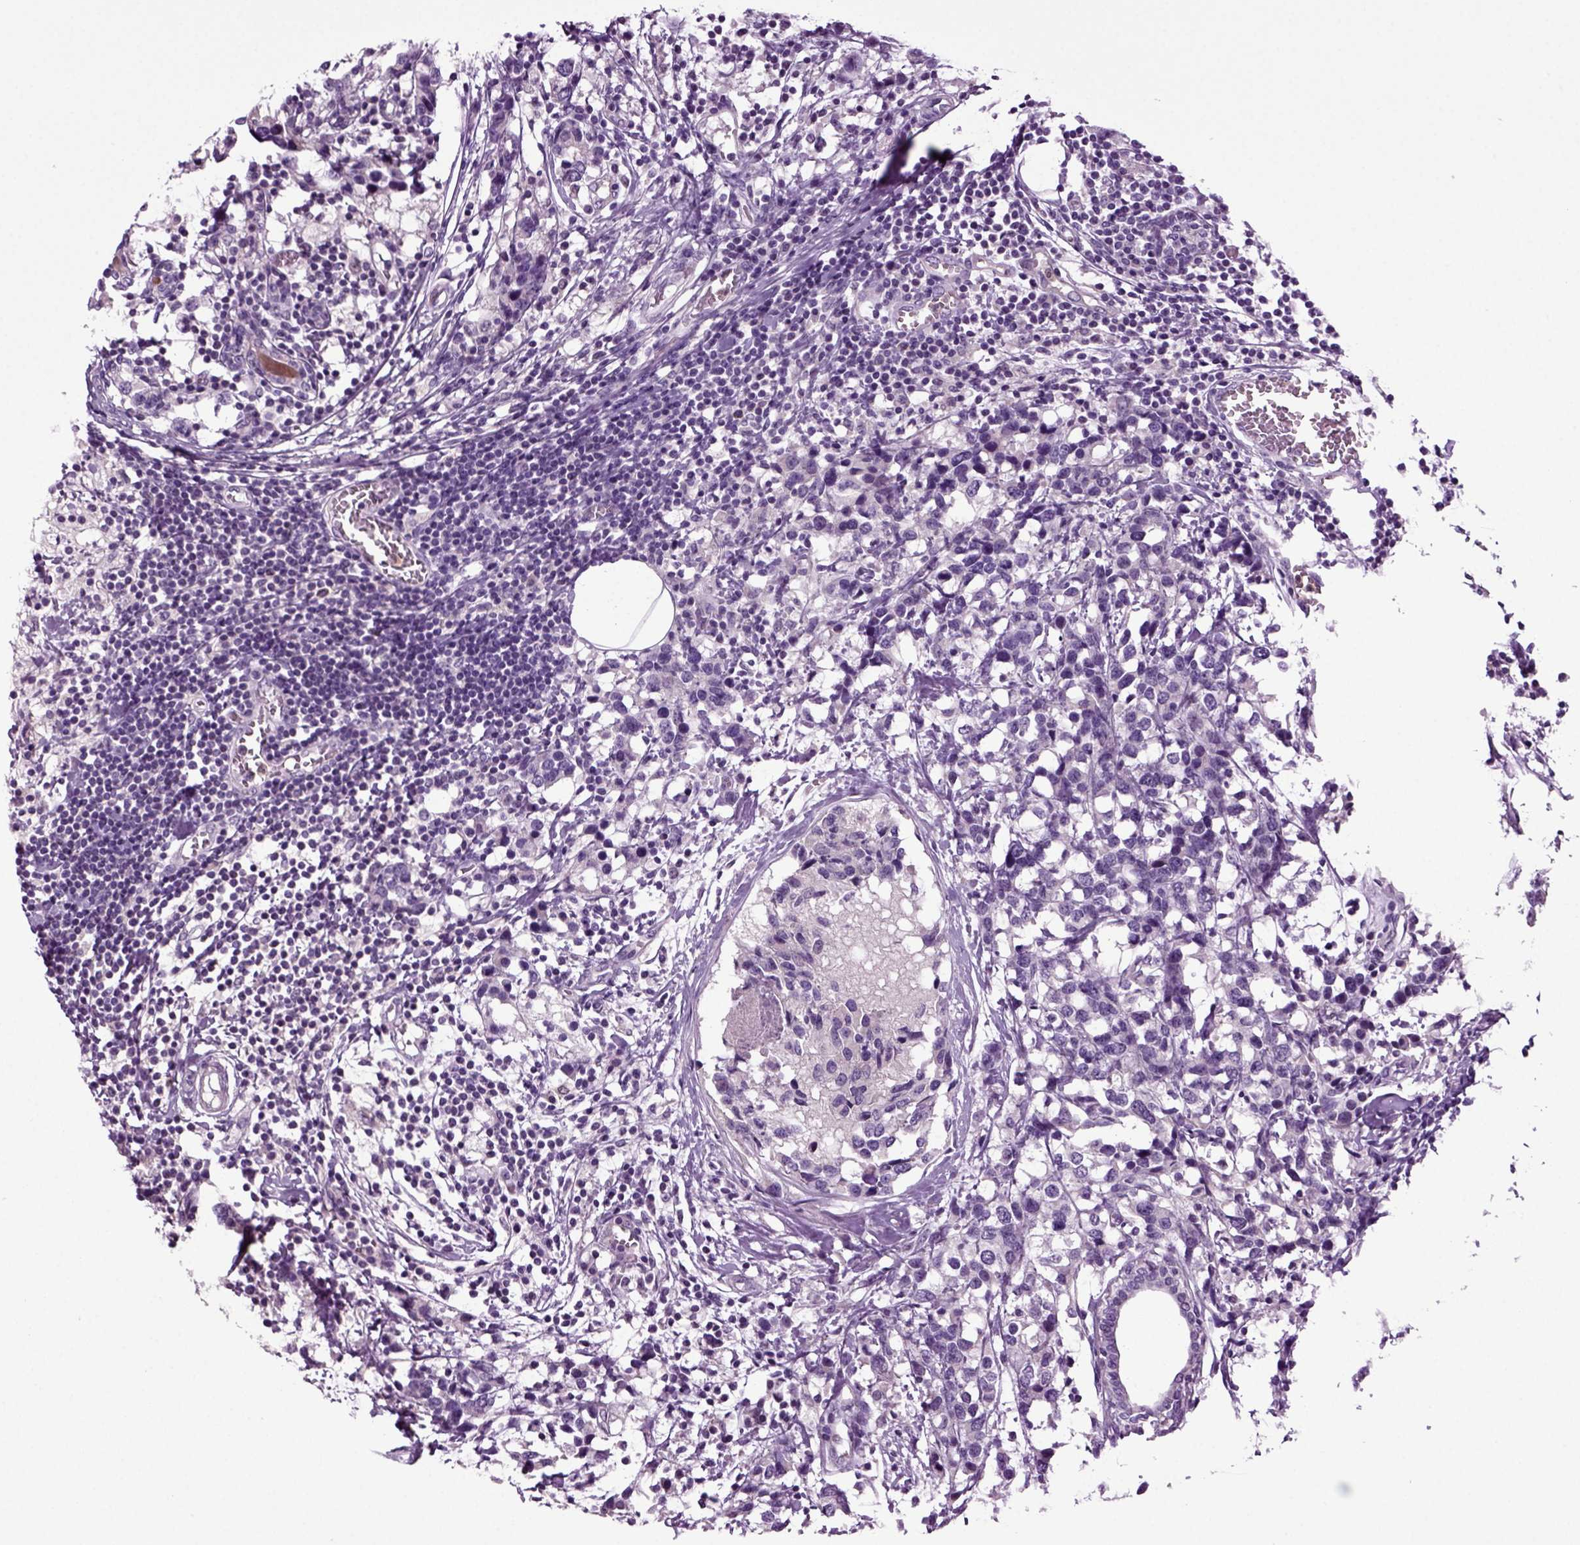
{"staining": {"intensity": "negative", "quantity": "none", "location": "none"}, "tissue": "breast cancer", "cell_type": "Tumor cells", "image_type": "cancer", "snomed": [{"axis": "morphology", "description": "Lobular carcinoma"}, {"axis": "topography", "description": "Breast"}], "caption": "Tumor cells are negative for brown protein staining in lobular carcinoma (breast).", "gene": "FGF11", "patient": {"sex": "female", "age": 59}}